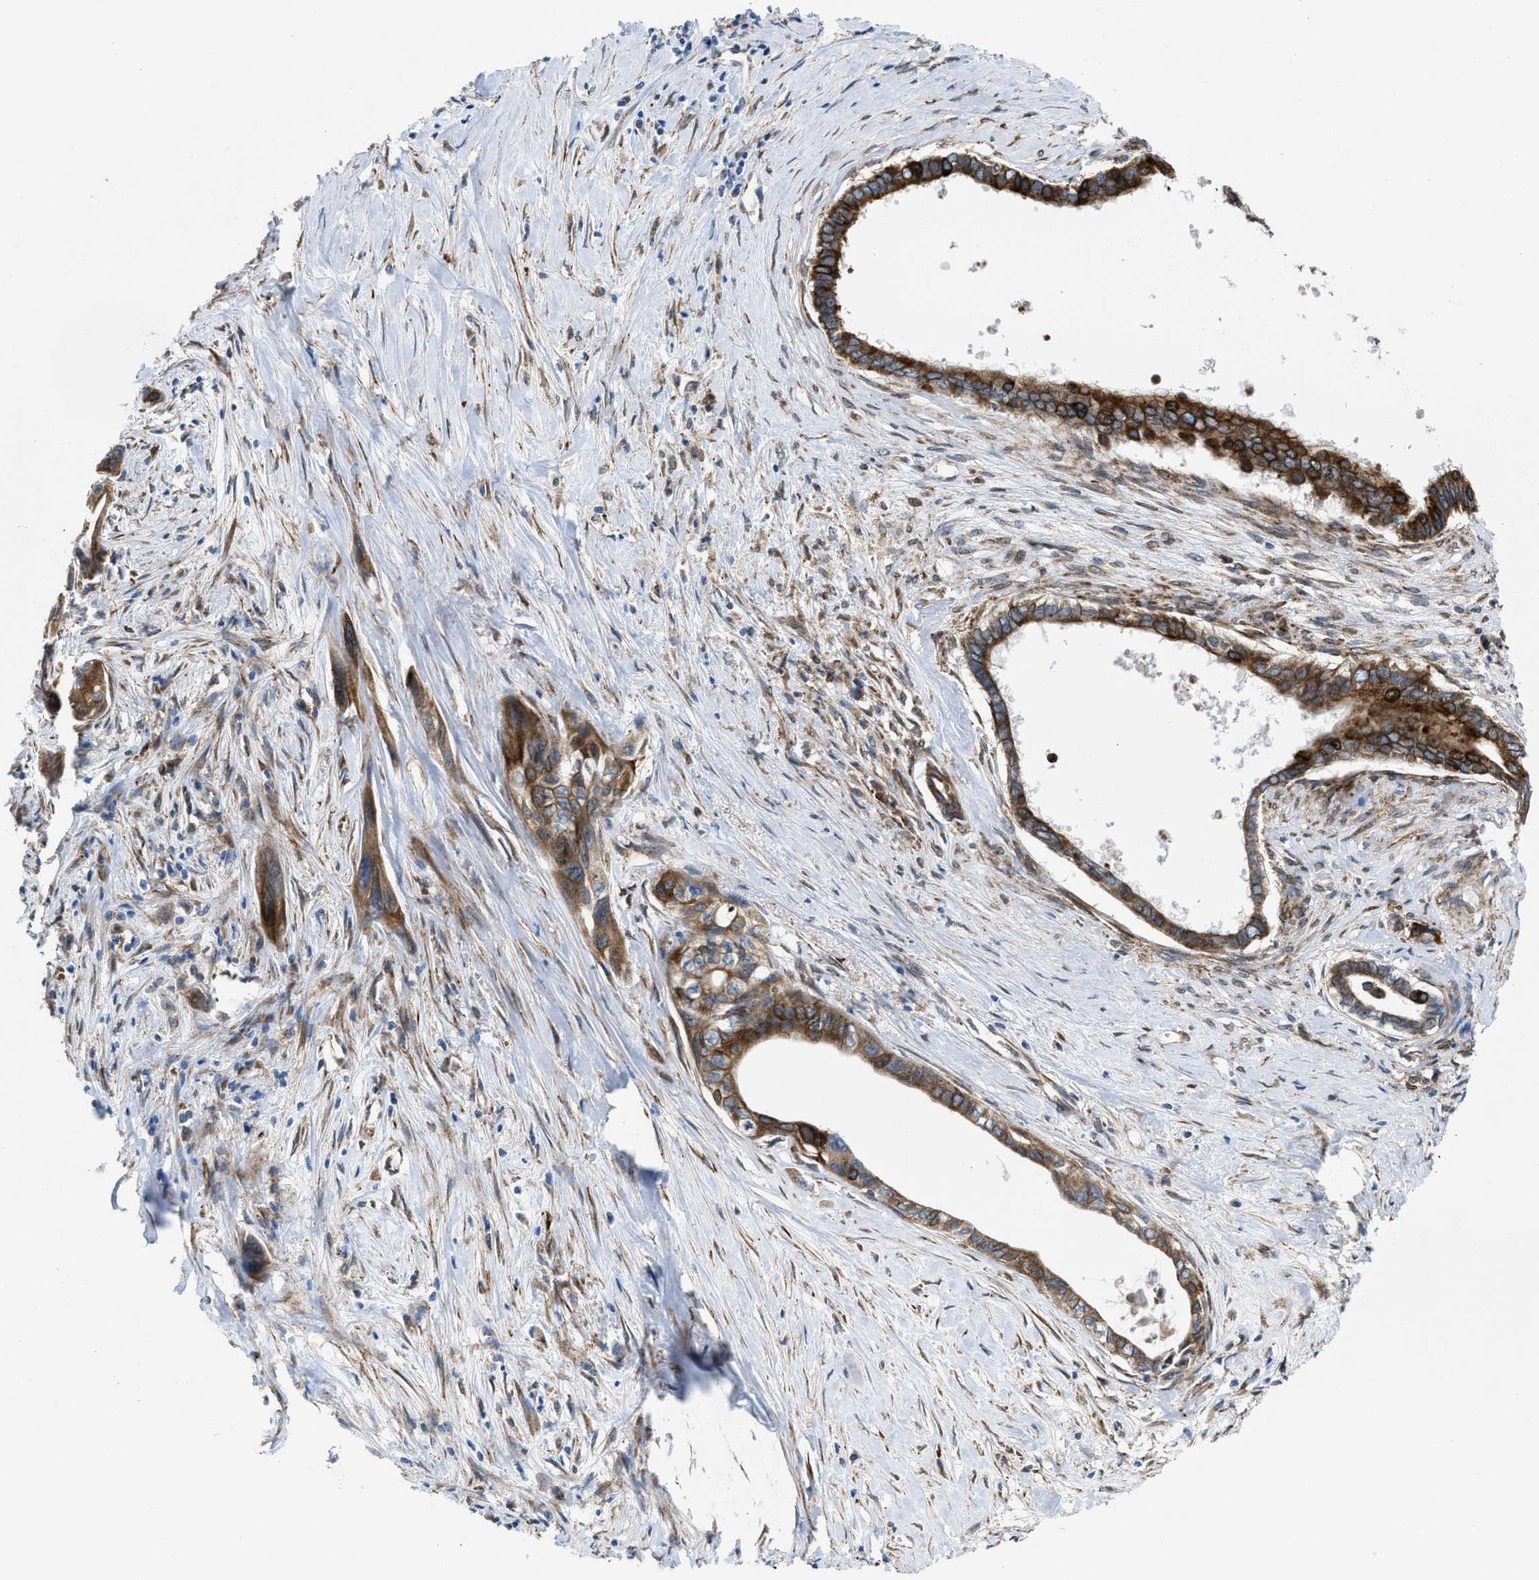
{"staining": {"intensity": "strong", "quantity": ">75%", "location": "cytoplasmic/membranous"}, "tissue": "pancreatic cancer", "cell_type": "Tumor cells", "image_type": "cancer", "snomed": [{"axis": "morphology", "description": "Adenocarcinoma, NOS"}, {"axis": "topography", "description": "Pancreas"}], "caption": "Immunohistochemical staining of human pancreatic adenocarcinoma shows high levels of strong cytoplasmic/membranous positivity in approximately >75% of tumor cells.", "gene": "ERLIN2", "patient": {"sex": "male", "age": 73}}